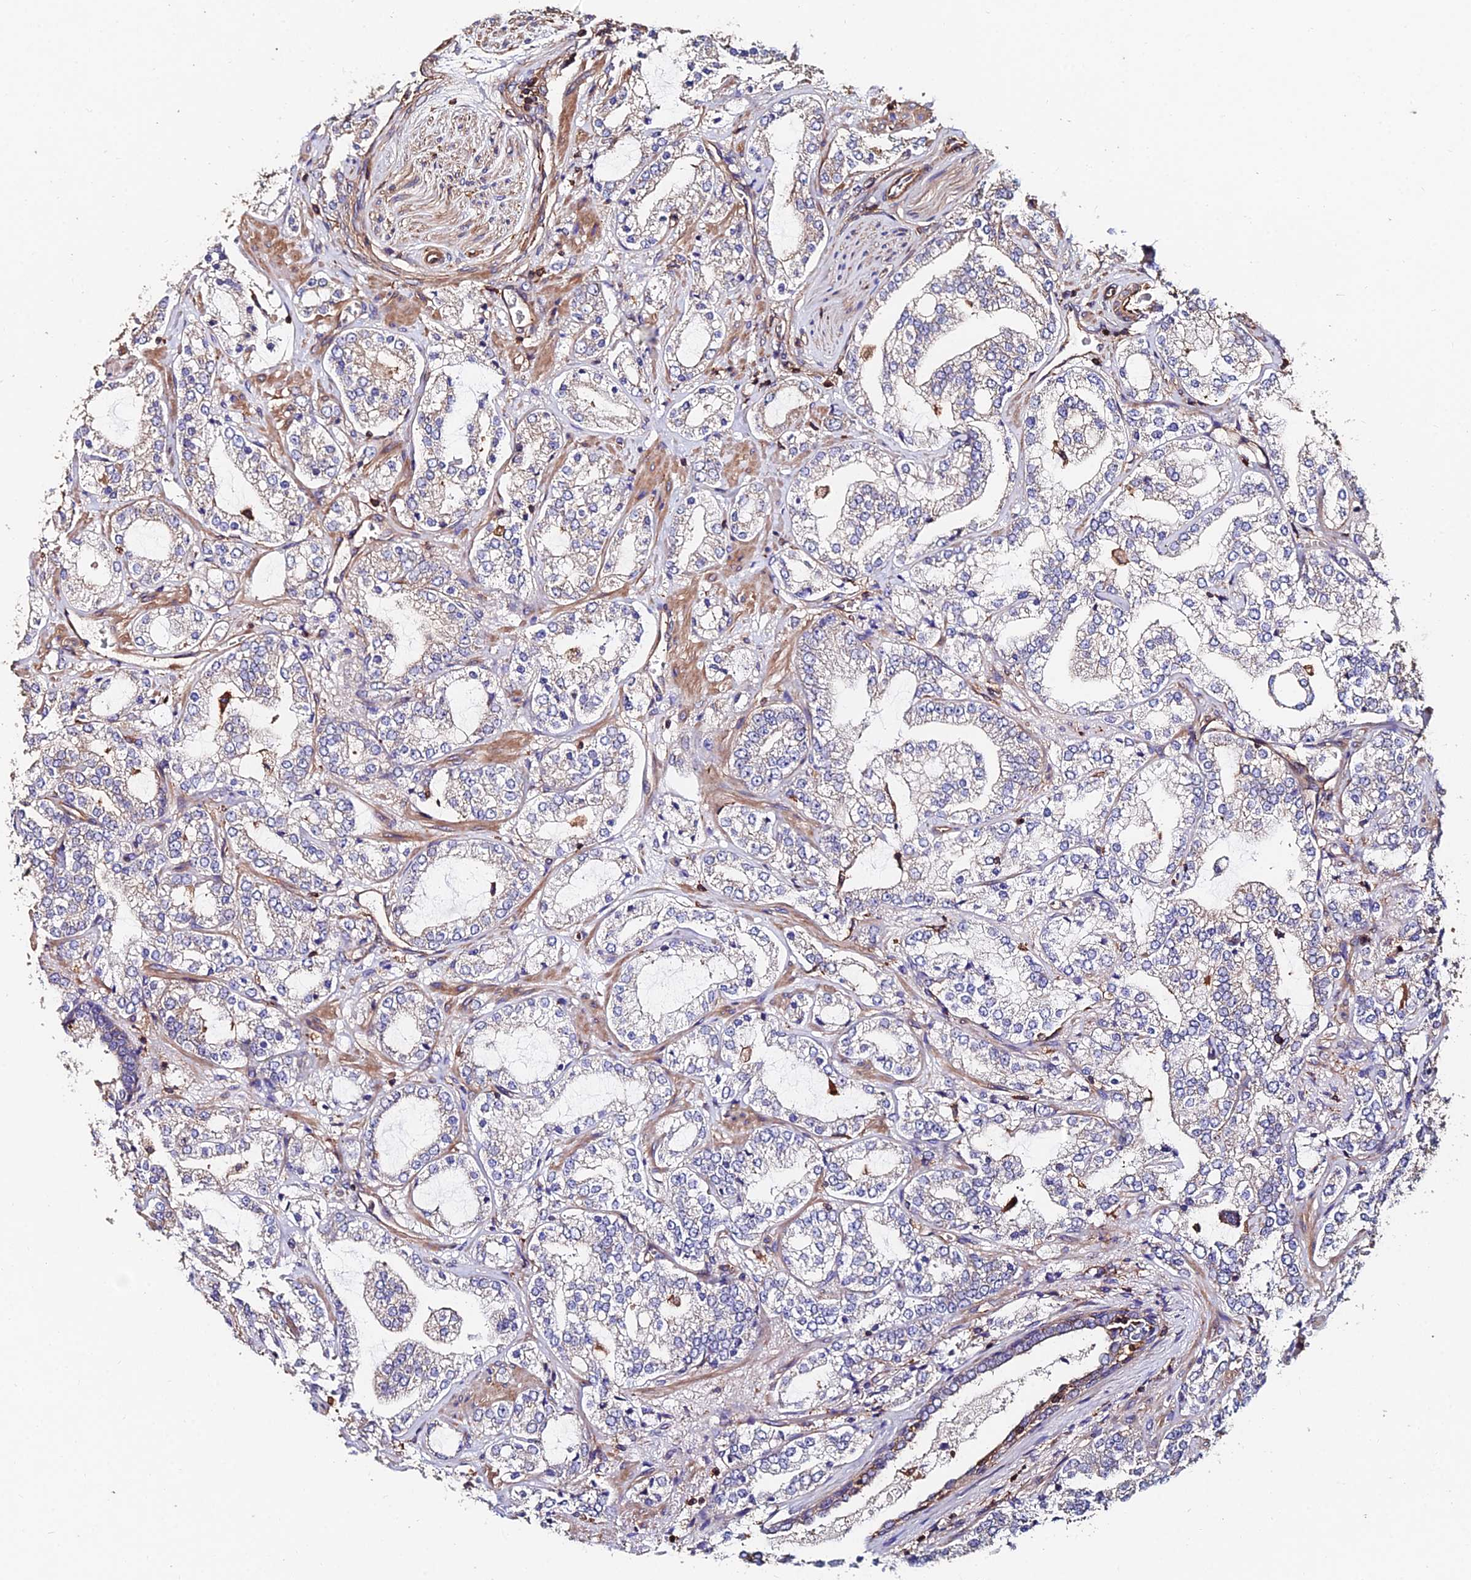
{"staining": {"intensity": "weak", "quantity": "<25%", "location": "cytoplasmic/membranous"}, "tissue": "prostate cancer", "cell_type": "Tumor cells", "image_type": "cancer", "snomed": [{"axis": "morphology", "description": "Adenocarcinoma, High grade"}, {"axis": "topography", "description": "Prostate"}], "caption": "Immunohistochemistry of prostate cancer (high-grade adenocarcinoma) exhibits no staining in tumor cells. (DAB (3,3'-diaminobenzidine) IHC, high magnification).", "gene": "EXT1", "patient": {"sex": "male", "age": 64}}